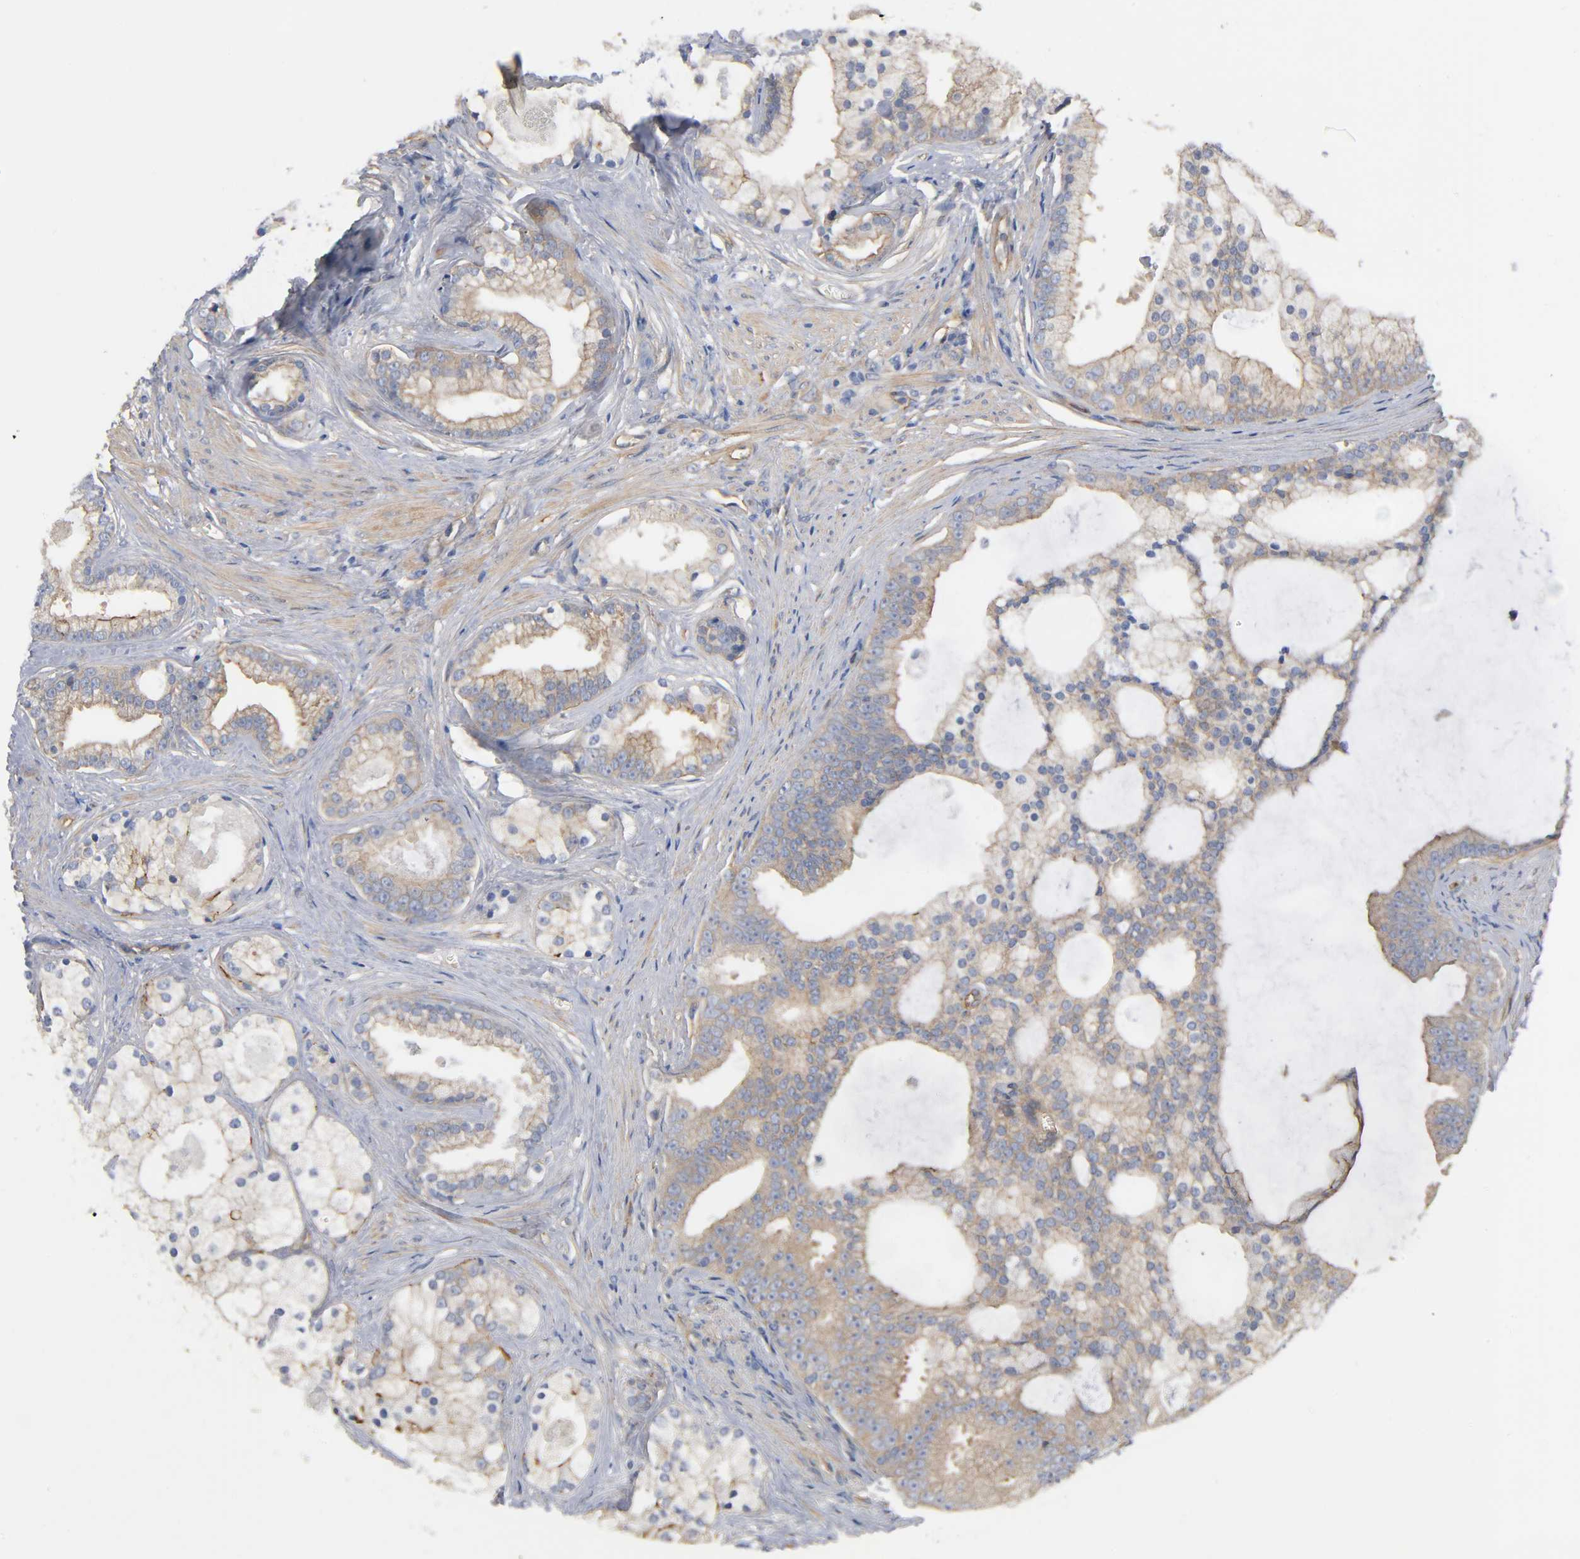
{"staining": {"intensity": "weak", "quantity": ">75%", "location": "cytoplasmic/membranous"}, "tissue": "prostate cancer", "cell_type": "Tumor cells", "image_type": "cancer", "snomed": [{"axis": "morphology", "description": "Adenocarcinoma, Low grade"}, {"axis": "topography", "description": "Prostate"}], "caption": "Immunohistochemical staining of human low-grade adenocarcinoma (prostate) exhibits weak cytoplasmic/membranous protein staining in about >75% of tumor cells.", "gene": "MARS1", "patient": {"sex": "male", "age": 58}}